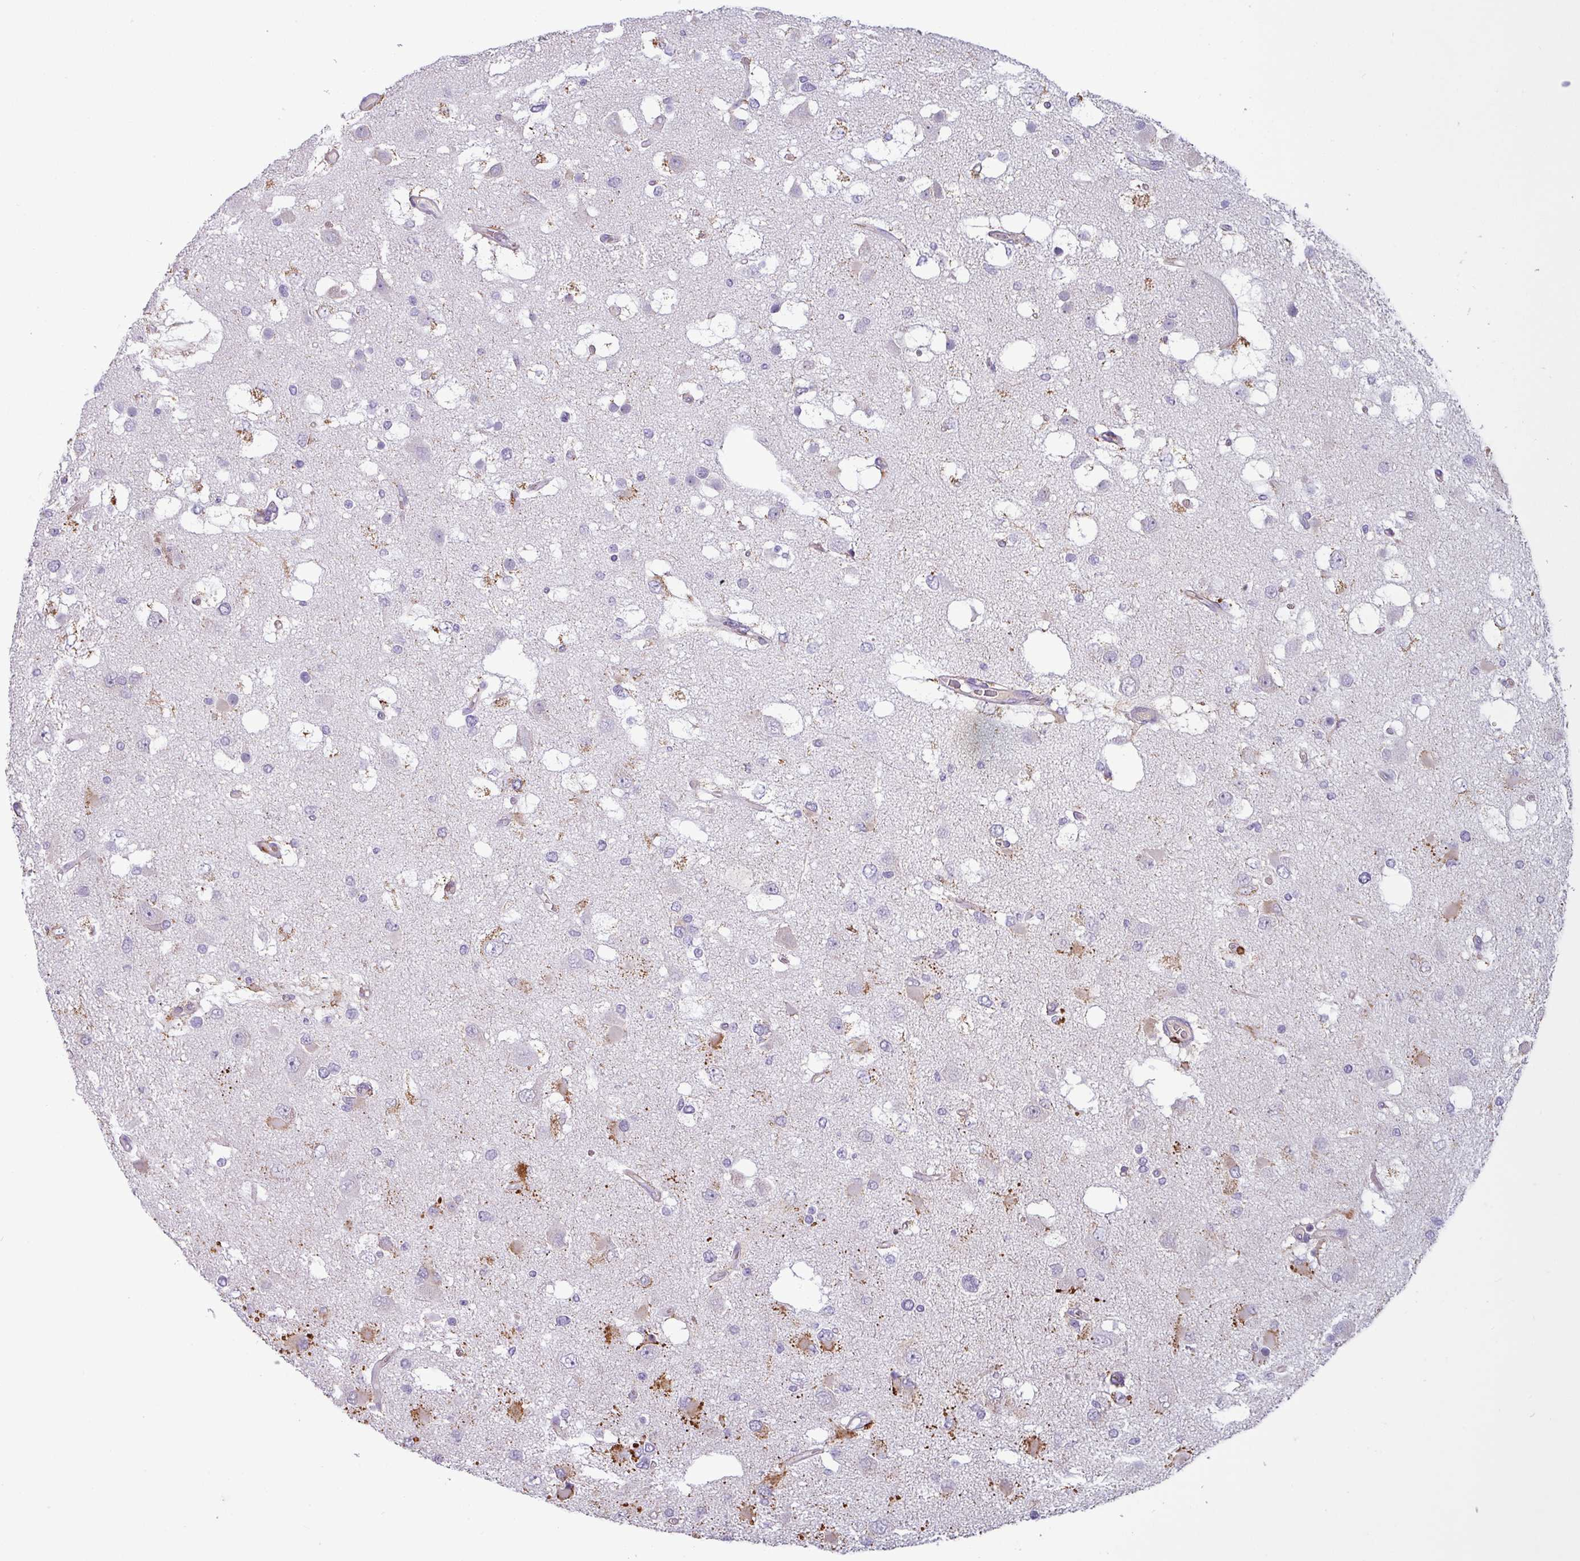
{"staining": {"intensity": "strong", "quantity": "<25%", "location": "cytoplasmic/membranous"}, "tissue": "glioma", "cell_type": "Tumor cells", "image_type": "cancer", "snomed": [{"axis": "morphology", "description": "Glioma, malignant, High grade"}, {"axis": "topography", "description": "Brain"}], "caption": "An immunohistochemistry photomicrograph of tumor tissue is shown. Protein staining in brown highlights strong cytoplasmic/membranous positivity in glioma within tumor cells.", "gene": "CD8A", "patient": {"sex": "male", "age": 53}}